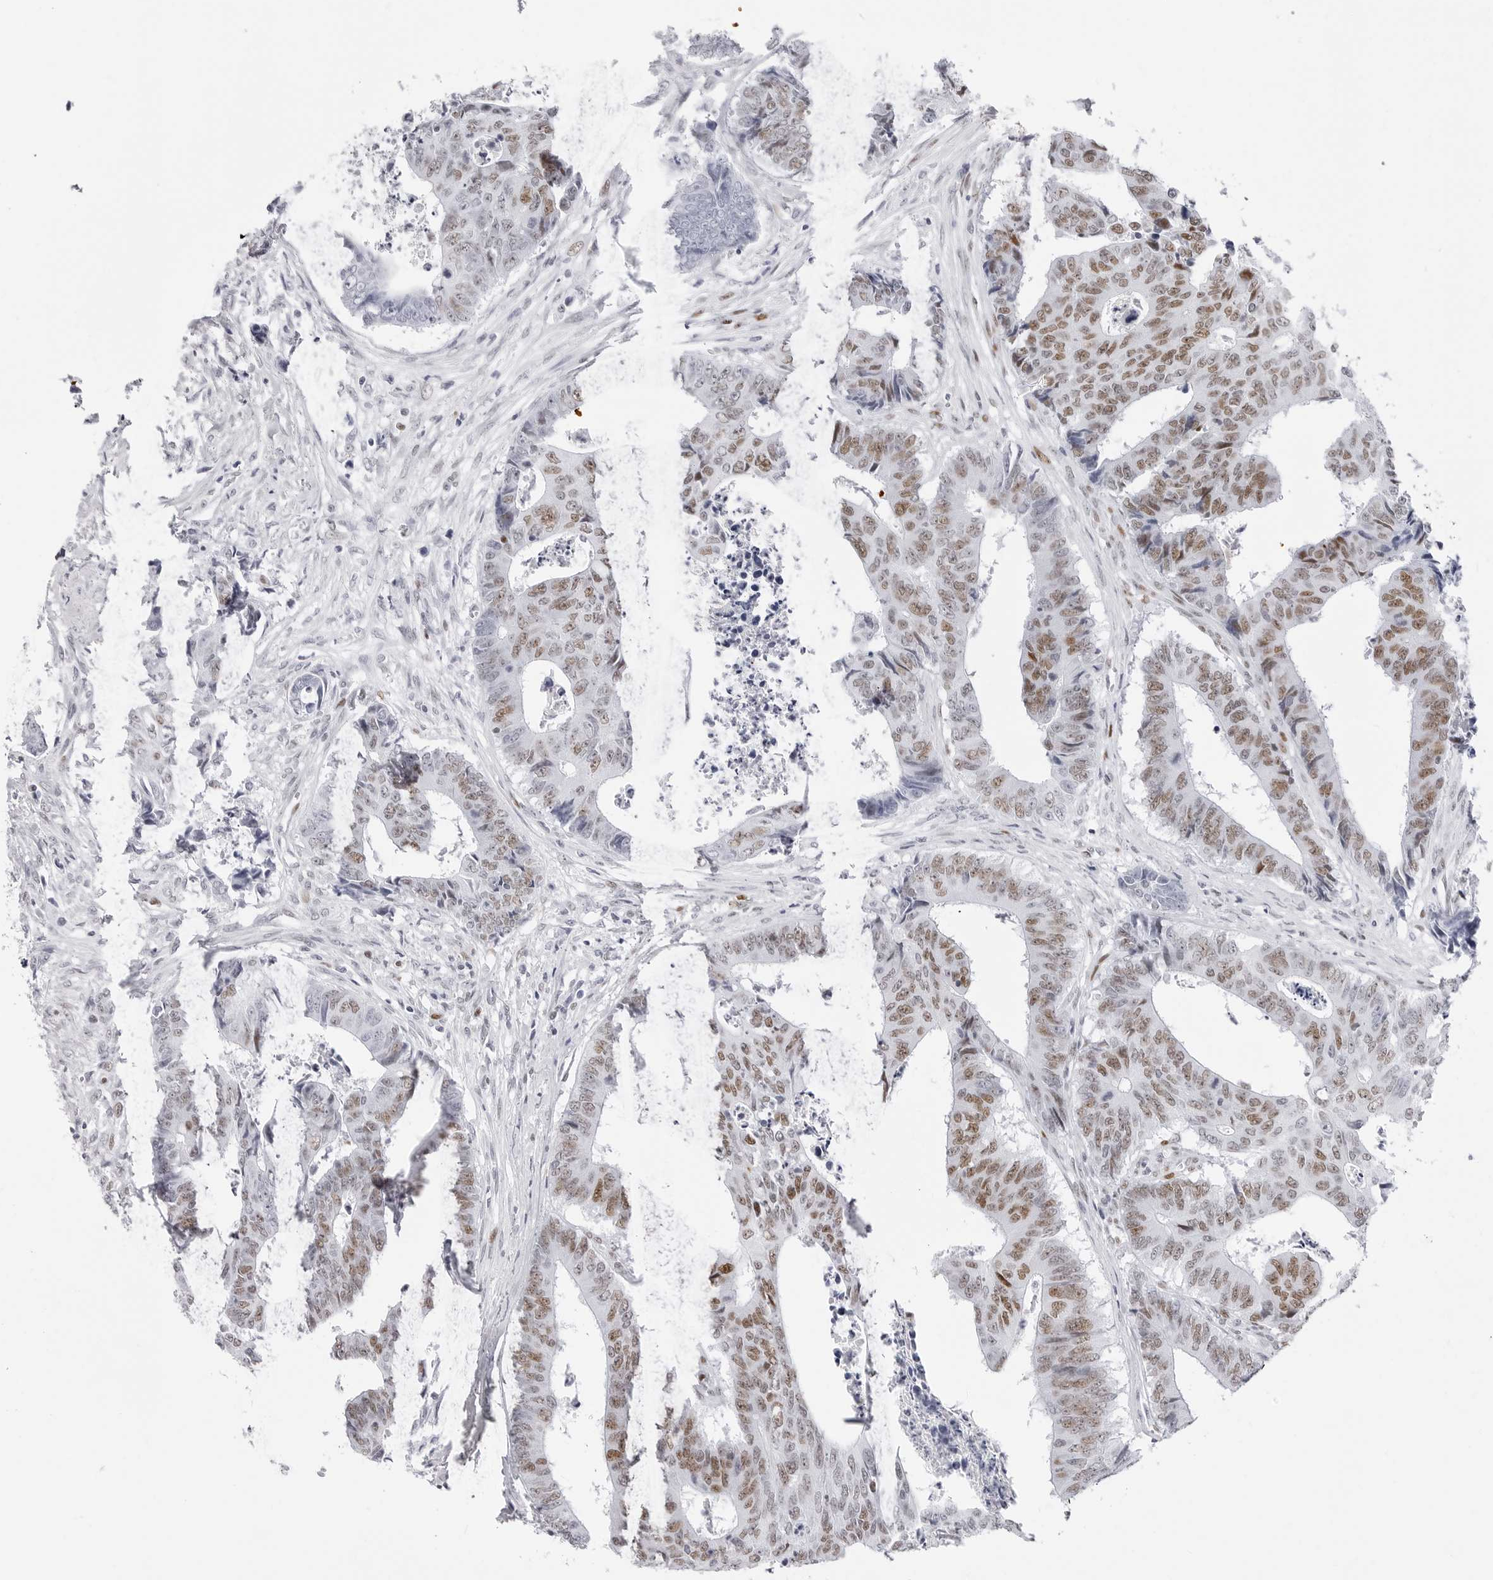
{"staining": {"intensity": "moderate", "quantity": "25%-75%", "location": "nuclear"}, "tissue": "colorectal cancer", "cell_type": "Tumor cells", "image_type": "cancer", "snomed": [{"axis": "morphology", "description": "Adenocarcinoma, NOS"}, {"axis": "topography", "description": "Rectum"}], "caption": "Immunohistochemistry (IHC) histopathology image of neoplastic tissue: human colorectal cancer (adenocarcinoma) stained using immunohistochemistry (IHC) demonstrates medium levels of moderate protein expression localized specifically in the nuclear of tumor cells, appearing as a nuclear brown color.", "gene": "NASP", "patient": {"sex": "male", "age": 84}}